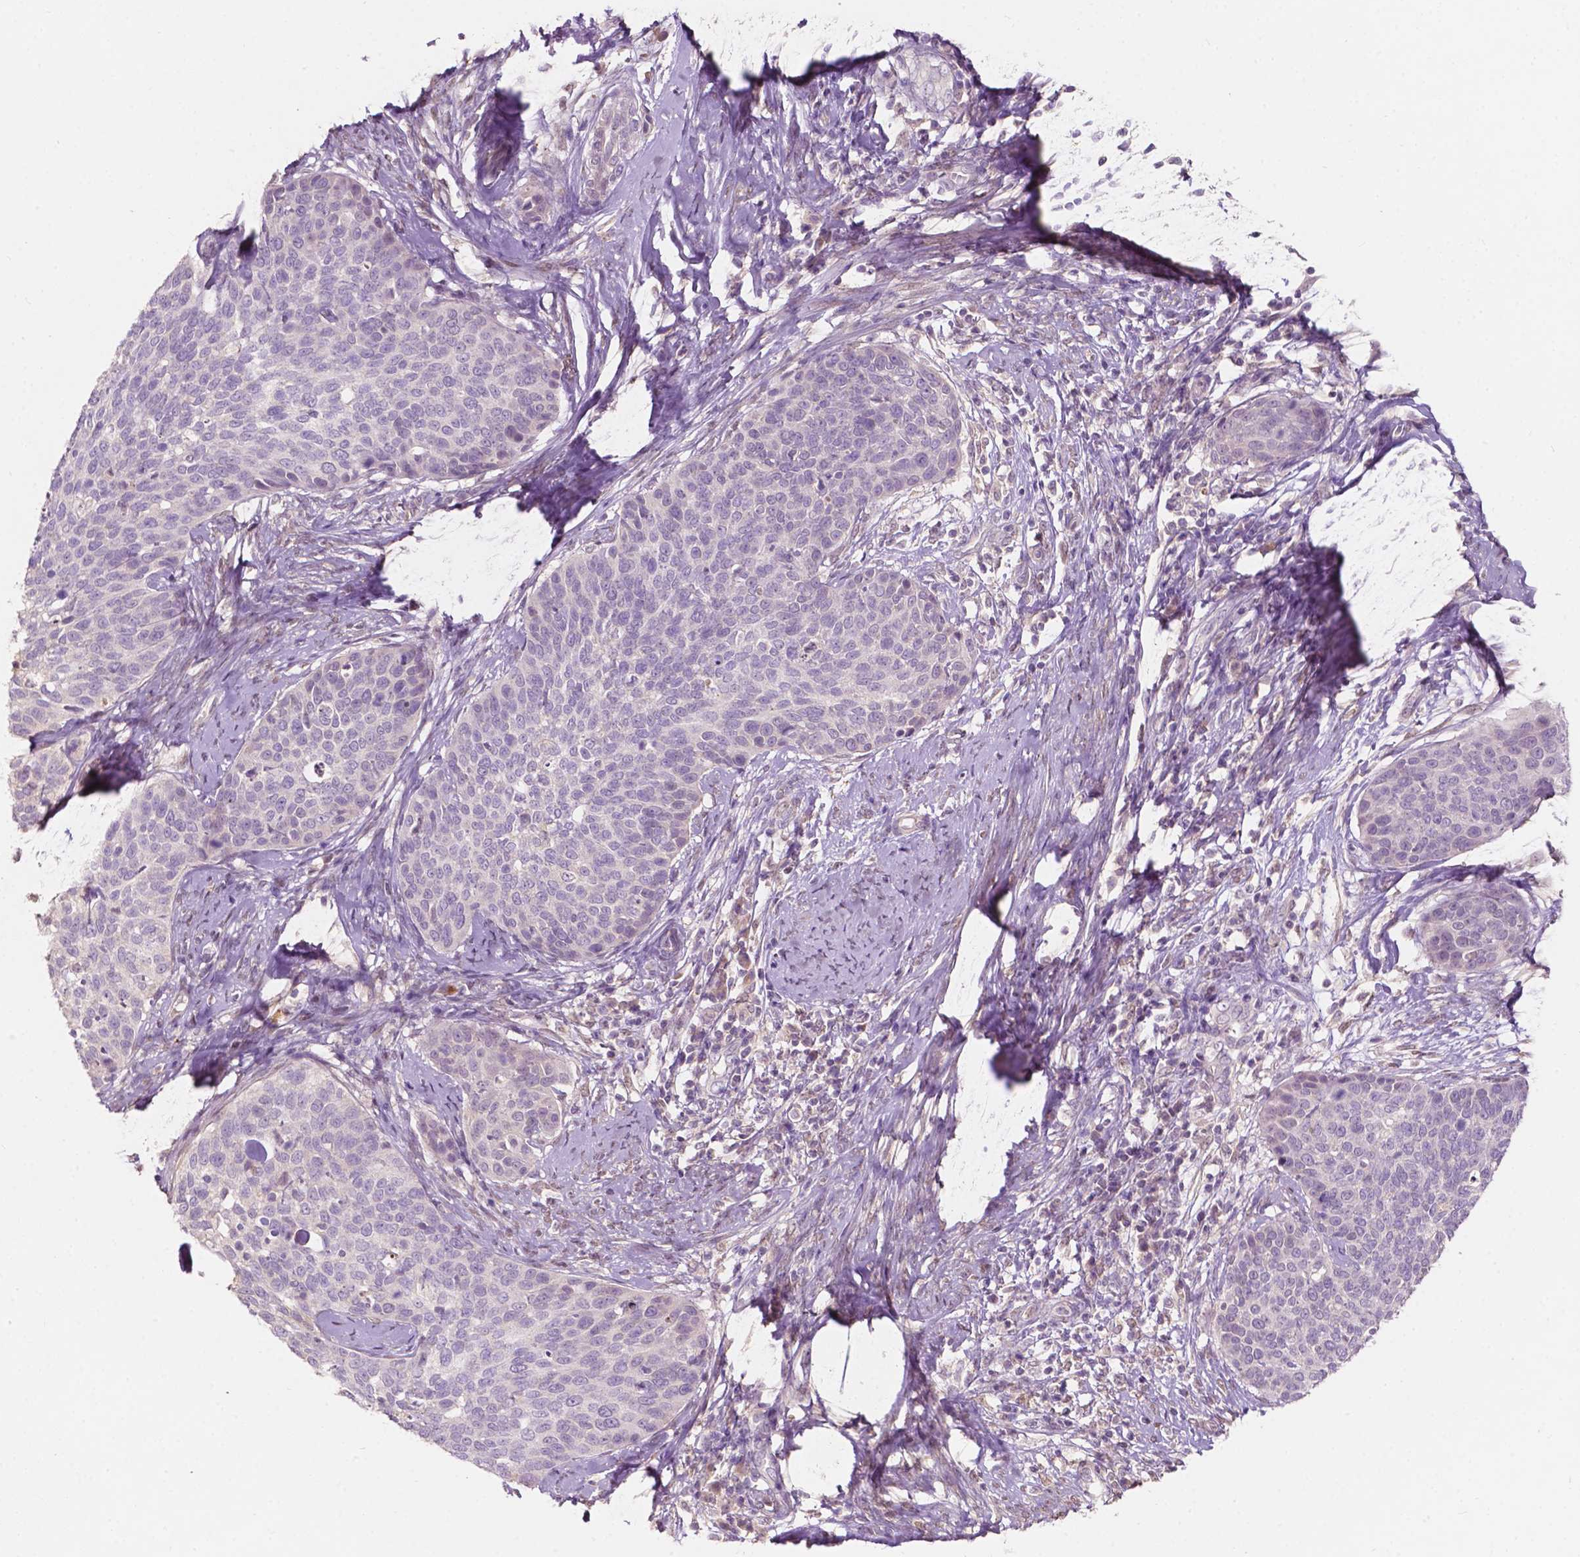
{"staining": {"intensity": "negative", "quantity": "none", "location": "none"}, "tissue": "cervical cancer", "cell_type": "Tumor cells", "image_type": "cancer", "snomed": [{"axis": "morphology", "description": "Squamous cell carcinoma, NOS"}, {"axis": "topography", "description": "Cervix"}], "caption": "There is no significant positivity in tumor cells of cervical cancer (squamous cell carcinoma).", "gene": "GPR37", "patient": {"sex": "female", "age": 69}}